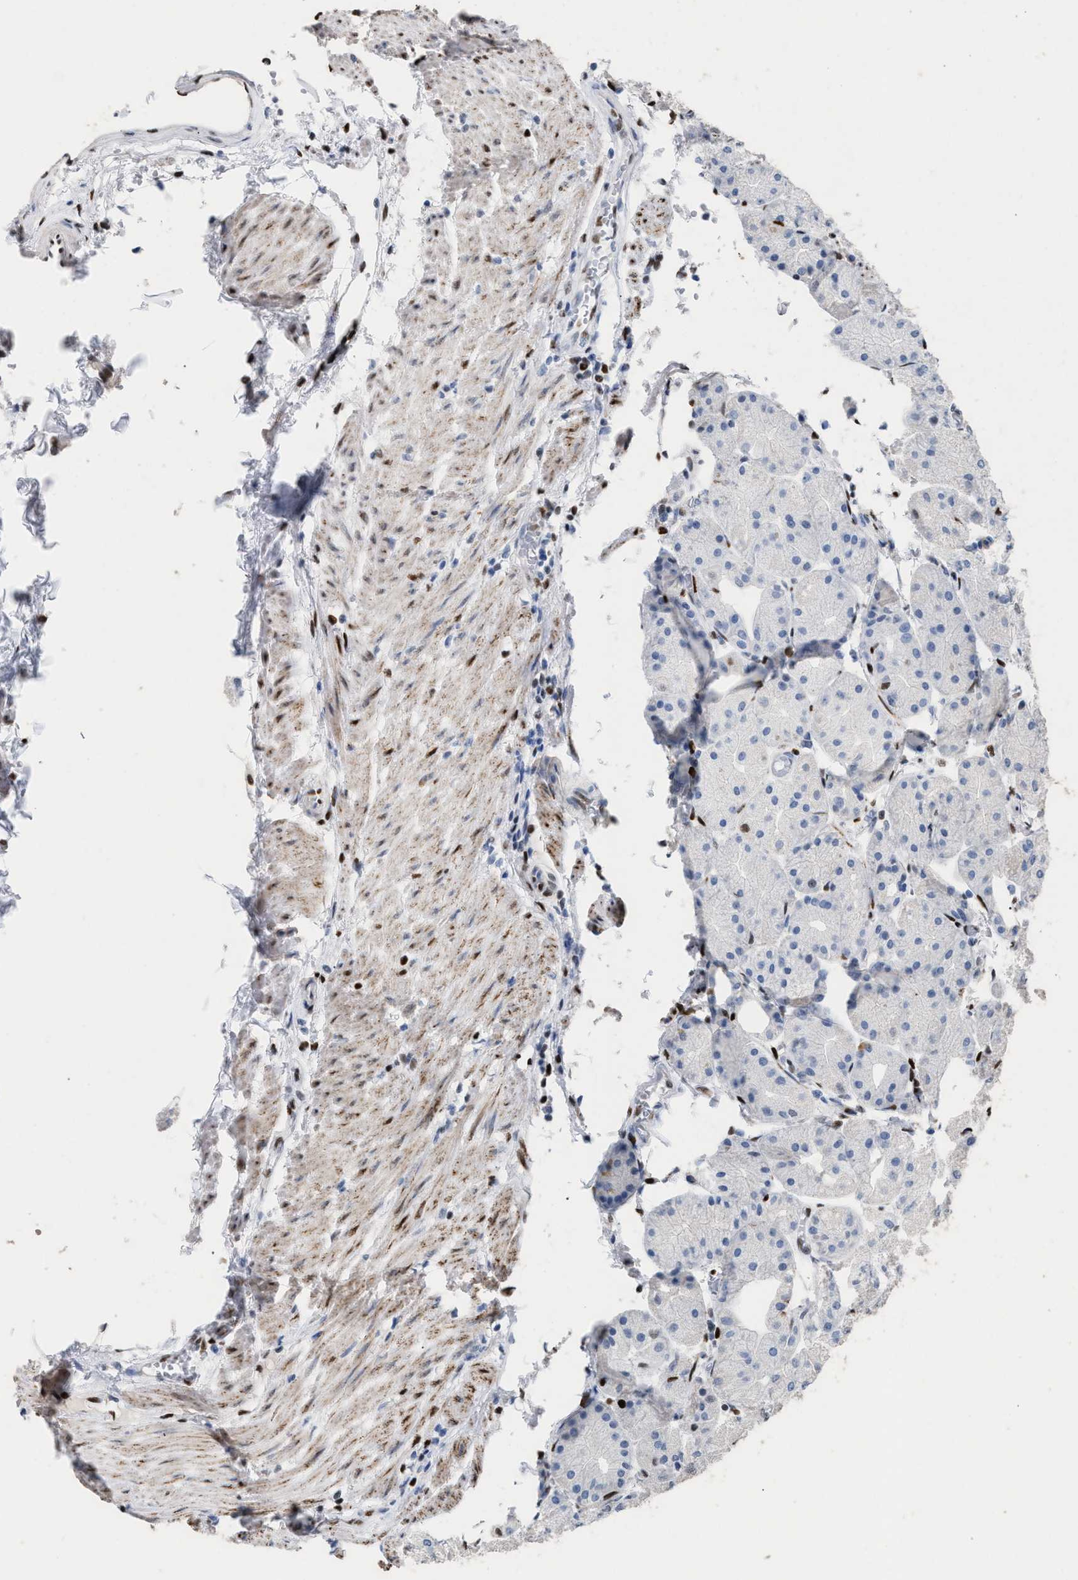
{"staining": {"intensity": "strong", "quantity": "25%-75%", "location": "nuclear"}, "tissue": "stomach", "cell_type": "Glandular cells", "image_type": "normal", "snomed": [{"axis": "morphology", "description": "Normal tissue, NOS"}, {"axis": "topography", "description": "Stomach, upper"}], "caption": "Immunohistochemistry (IHC) (DAB (3,3'-diaminobenzidine)) staining of unremarkable stomach demonstrates strong nuclear protein positivity in approximately 25%-75% of glandular cells.", "gene": "TP53BP1", "patient": {"sex": "male", "age": 72}}